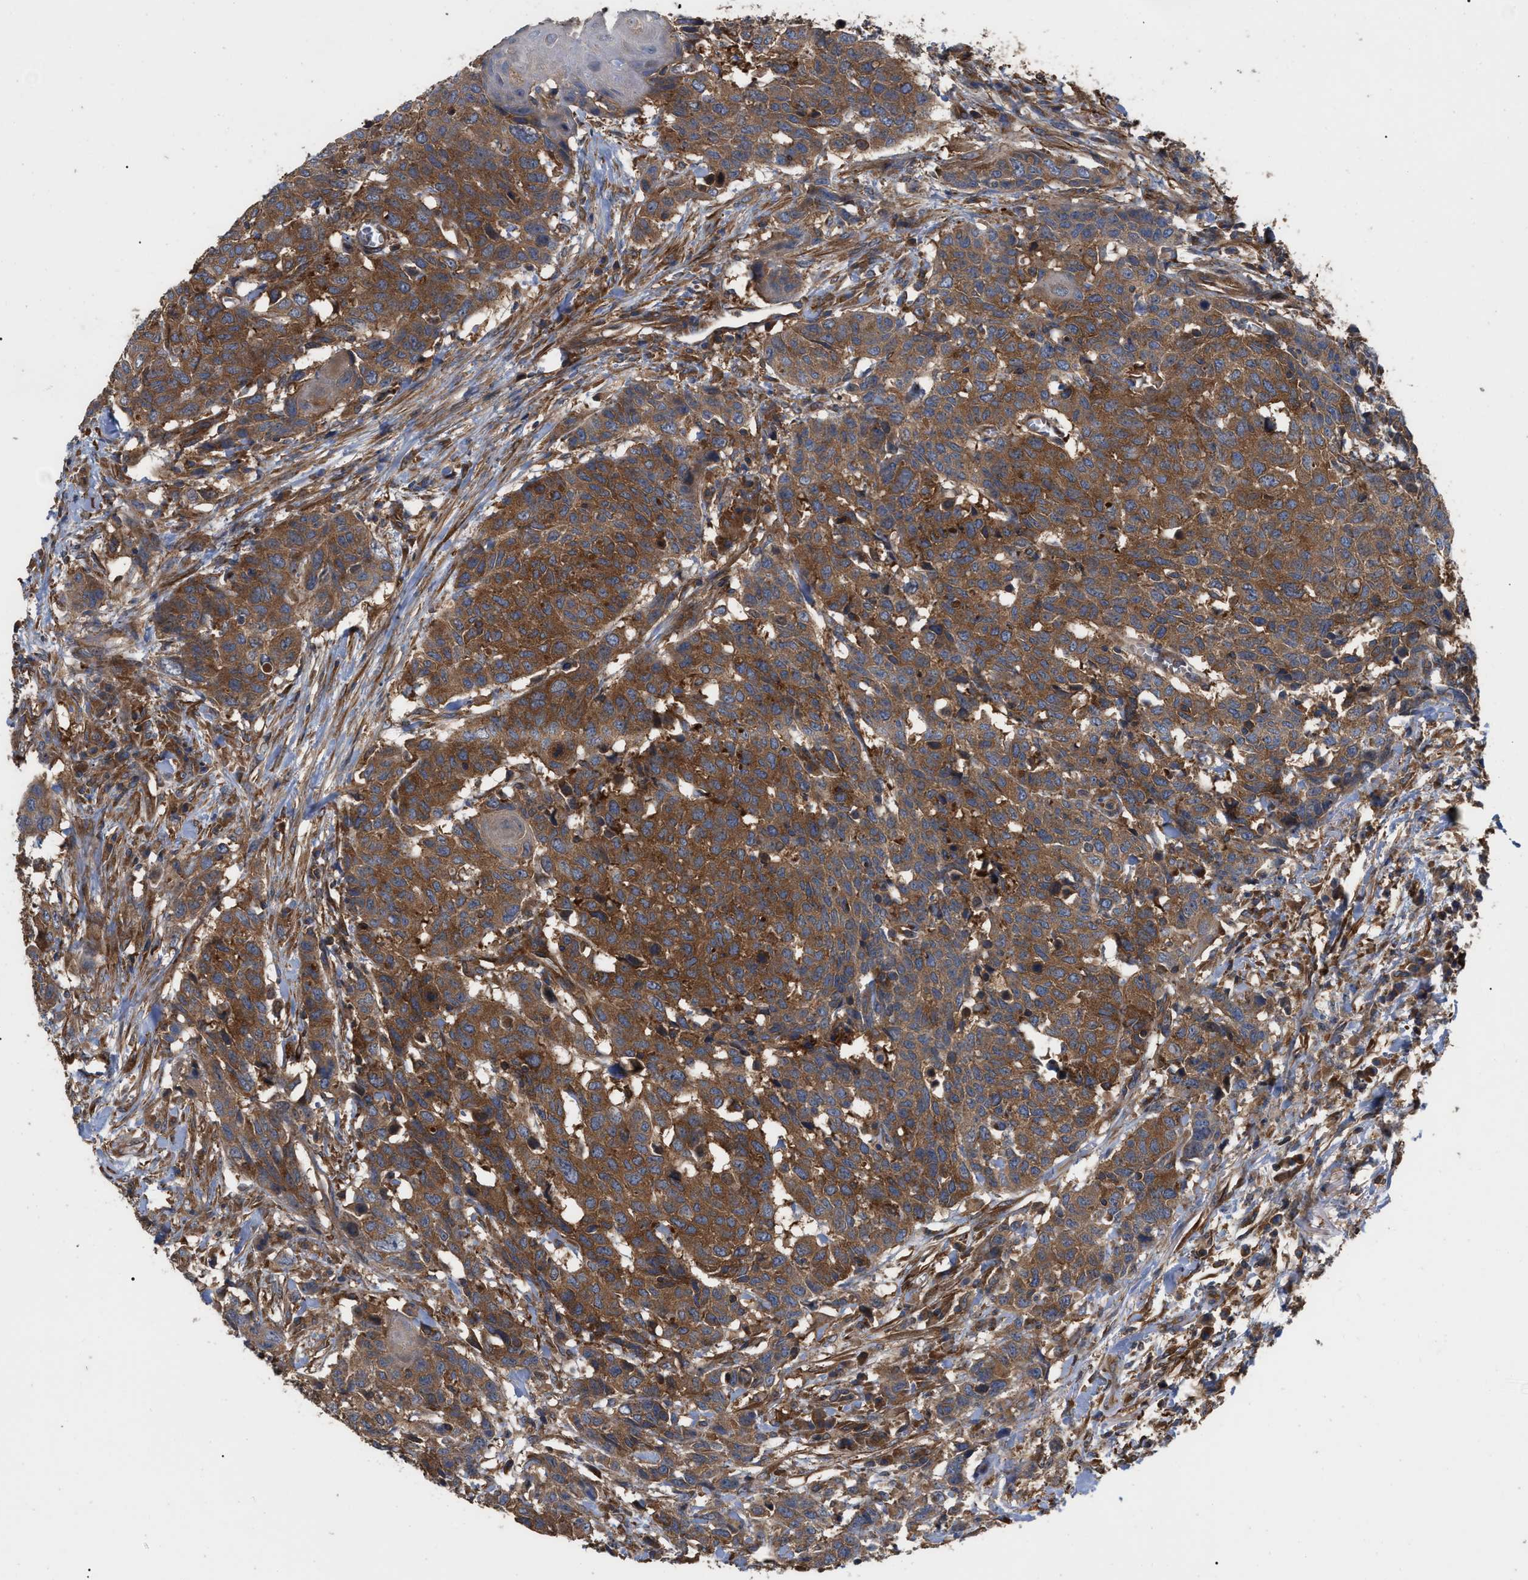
{"staining": {"intensity": "strong", "quantity": ">75%", "location": "cytoplasmic/membranous"}, "tissue": "head and neck cancer", "cell_type": "Tumor cells", "image_type": "cancer", "snomed": [{"axis": "morphology", "description": "Squamous cell carcinoma, NOS"}, {"axis": "topography", "description": "Head-Neck"}], "caption": "A brown stain shows strong cytoplasmic/membranous staining of a protein in human head and neck squamous cell carcinoma tumor cells.", "gene": "RABEP1", "patient": {"sex": "male", "age": 66}}